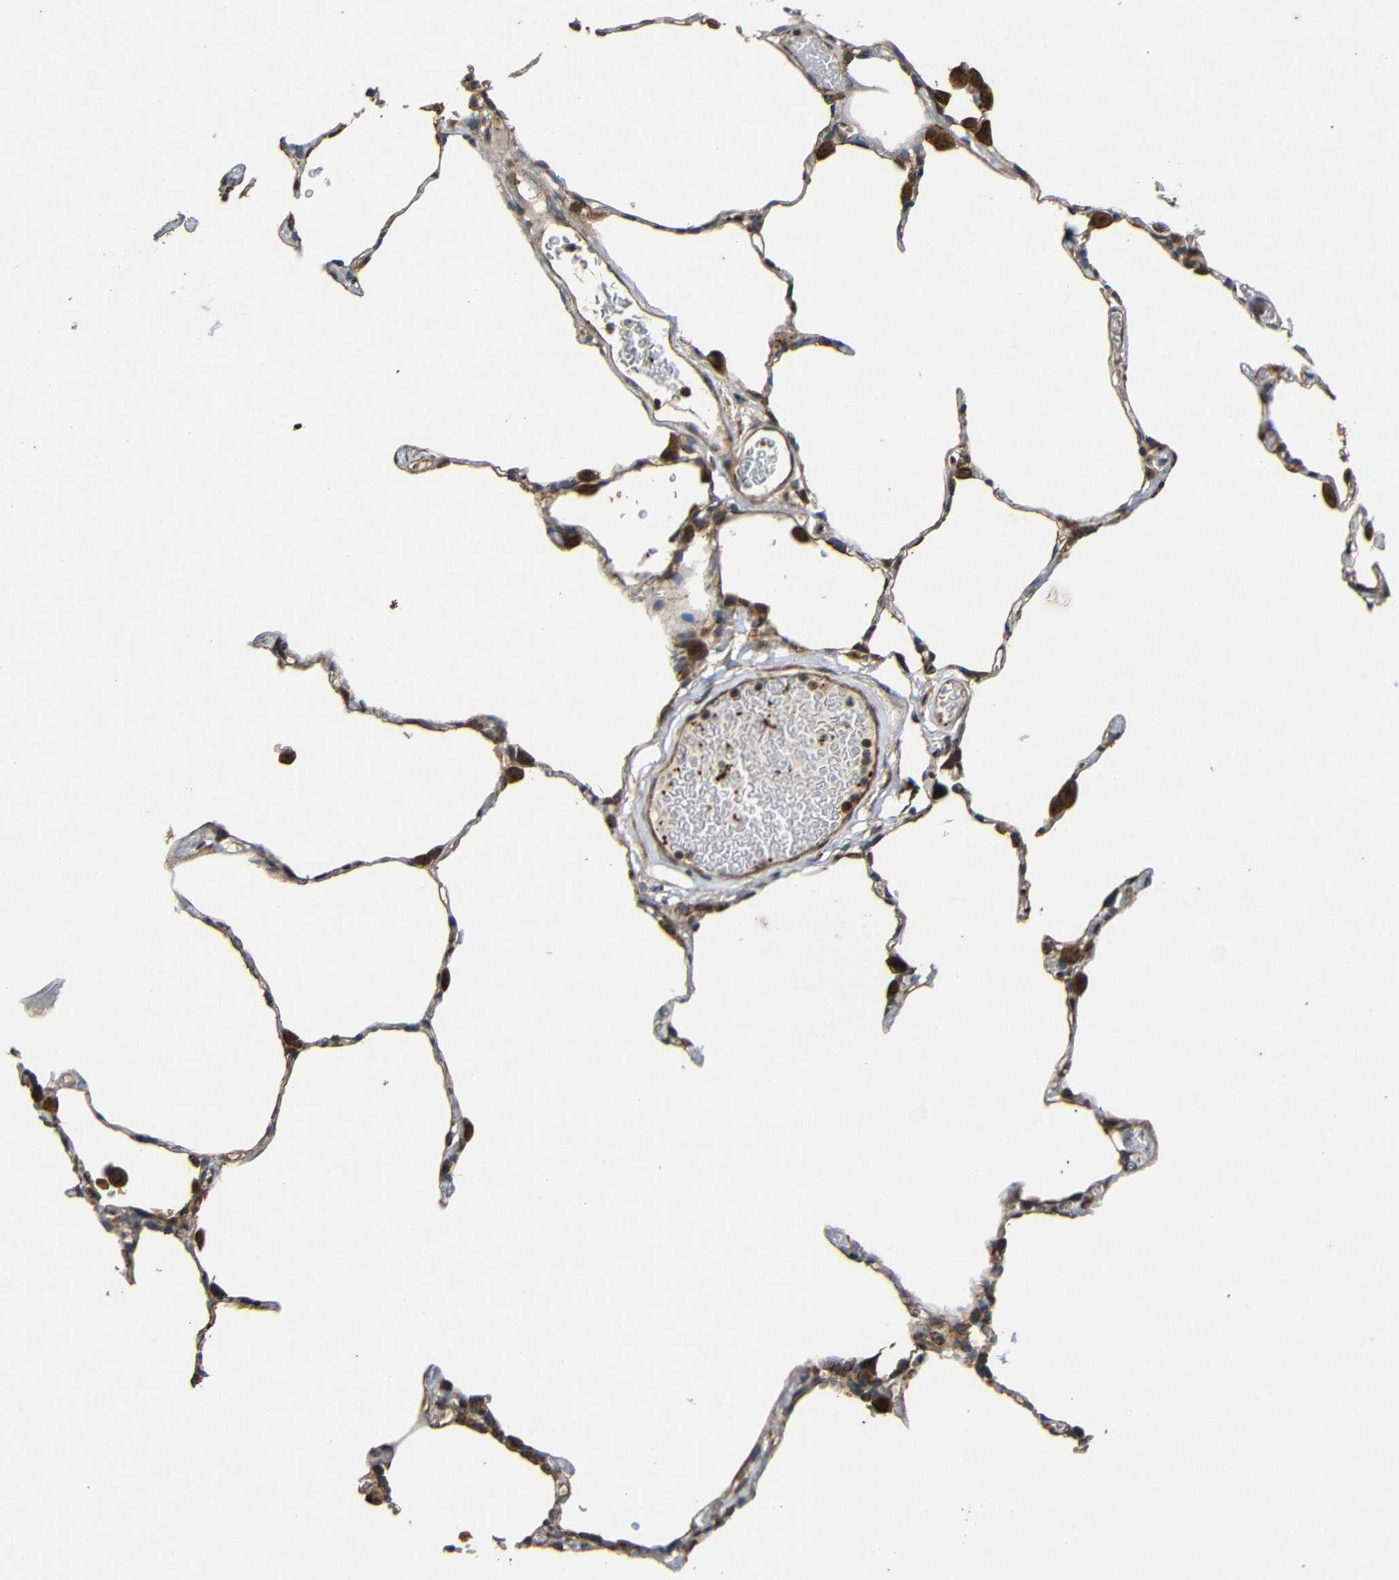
{"staining": {"intensity": "negative", "quantity": "none", "location": "none"}, "tissue": "lung", "cell_type": "Alveolar cells", "image_type": "normal", "snomed": [{"axis": "morphology", "description": "Normal tissue, NOS"}, {"axis": "topography", "description": "Lung"}], "caption": "IHC of benign human lung reveals no positivity in alveolar cells.", "gene": "EIF2S1", "patient": {"sex": "female", "age": 49}}